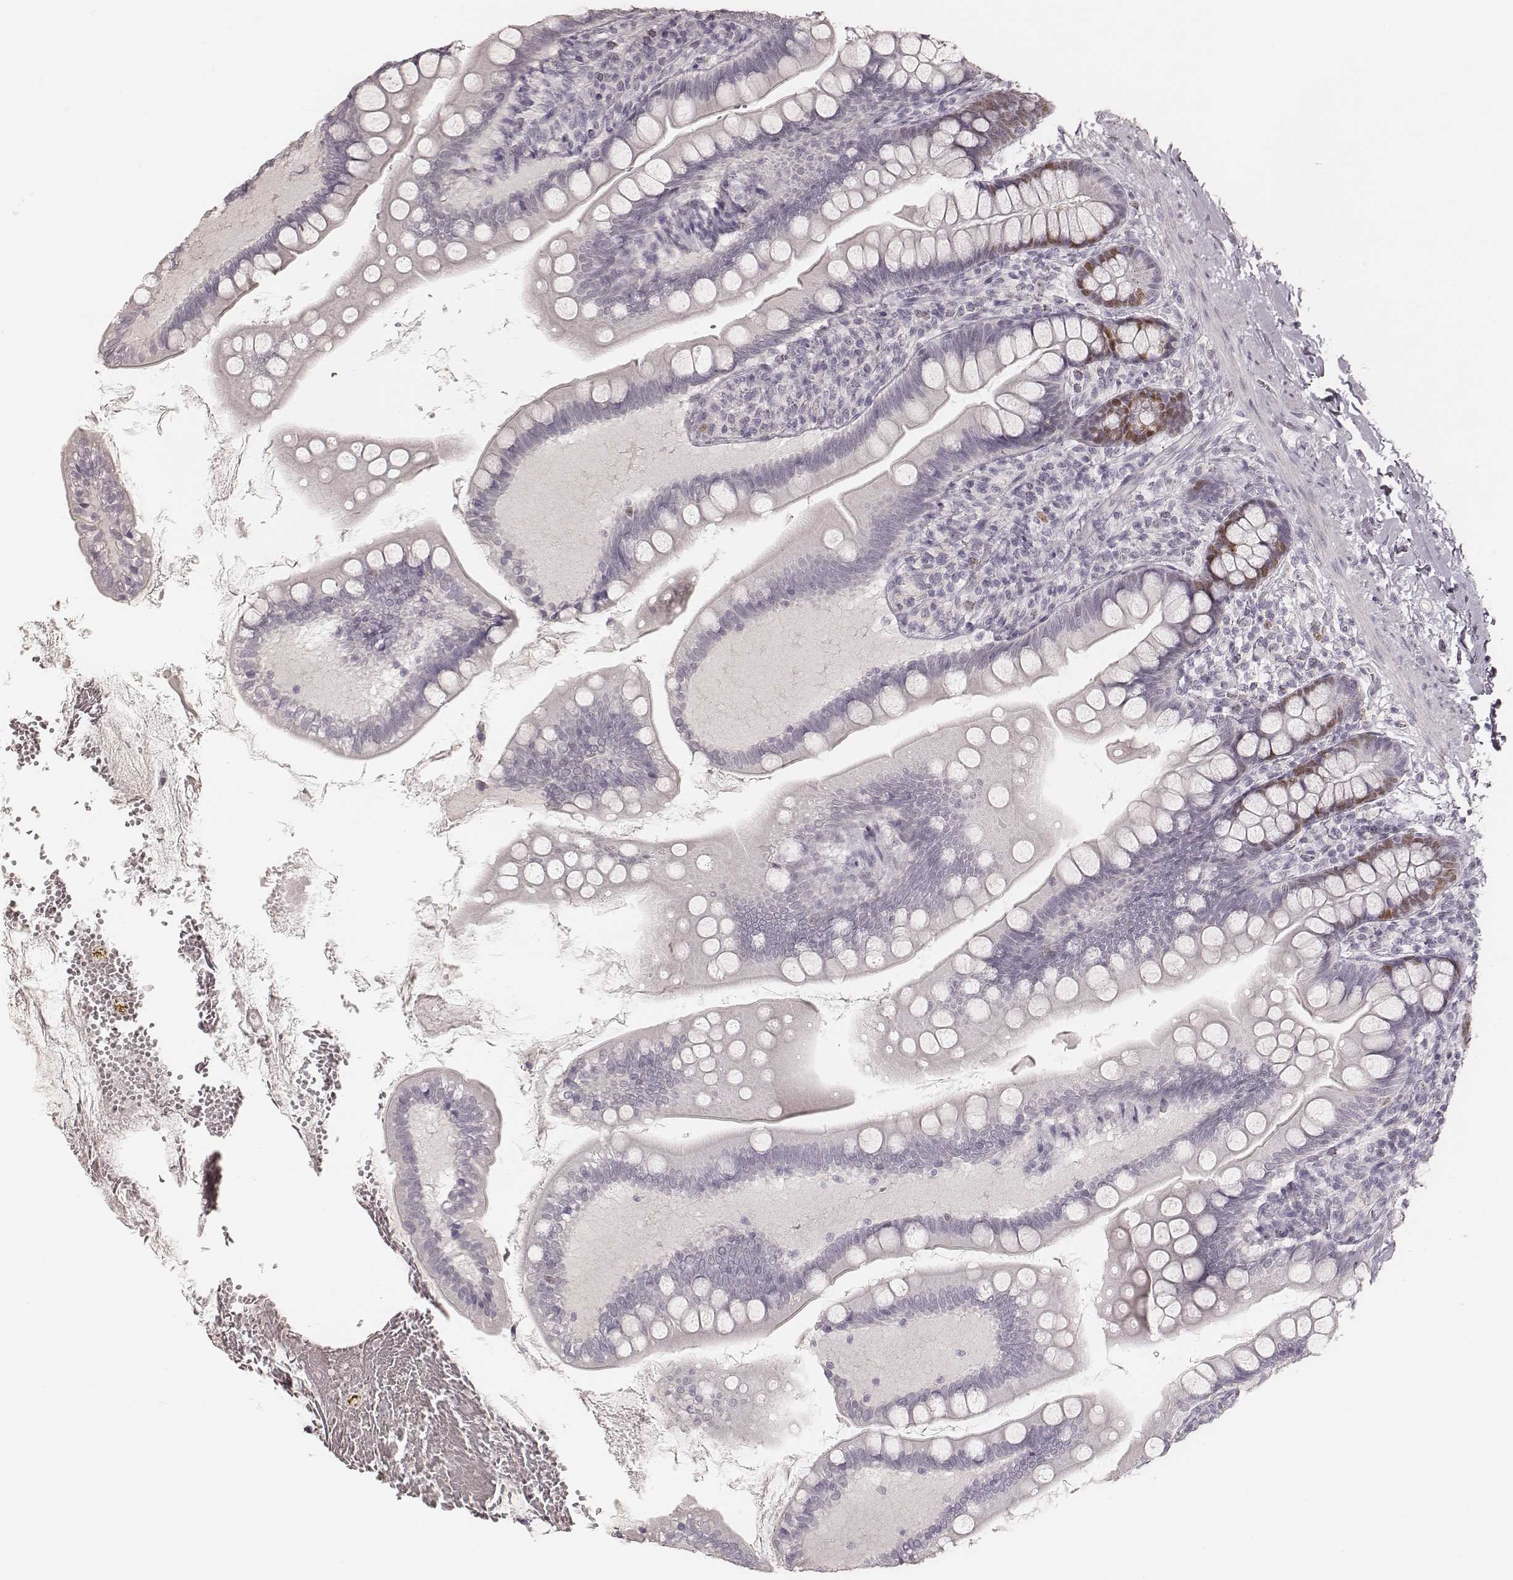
{"staining": {"intensity": "moderate", "quantity": "<25%", "location": "nuclear"}, "tissue": "small intestine", "cell_type": "Glandular cells", "image_type": "normal", "snomed": [{"axis": "morphology", "description": "Normal tissue, NOS"}, {"axis": "topography", "description": "Small intestine"}], "caption": "Protein expression analysis of benign small intestine reveals moderate nuclear staining in approximately <25% of glandular cells. The staining is performed using DAB brown chromogen to label protein expression. The nuclei are counter-stained blue using hematoxylin.", "gene": "TEX37", "patient": {"sex": "female", "age": 56}}